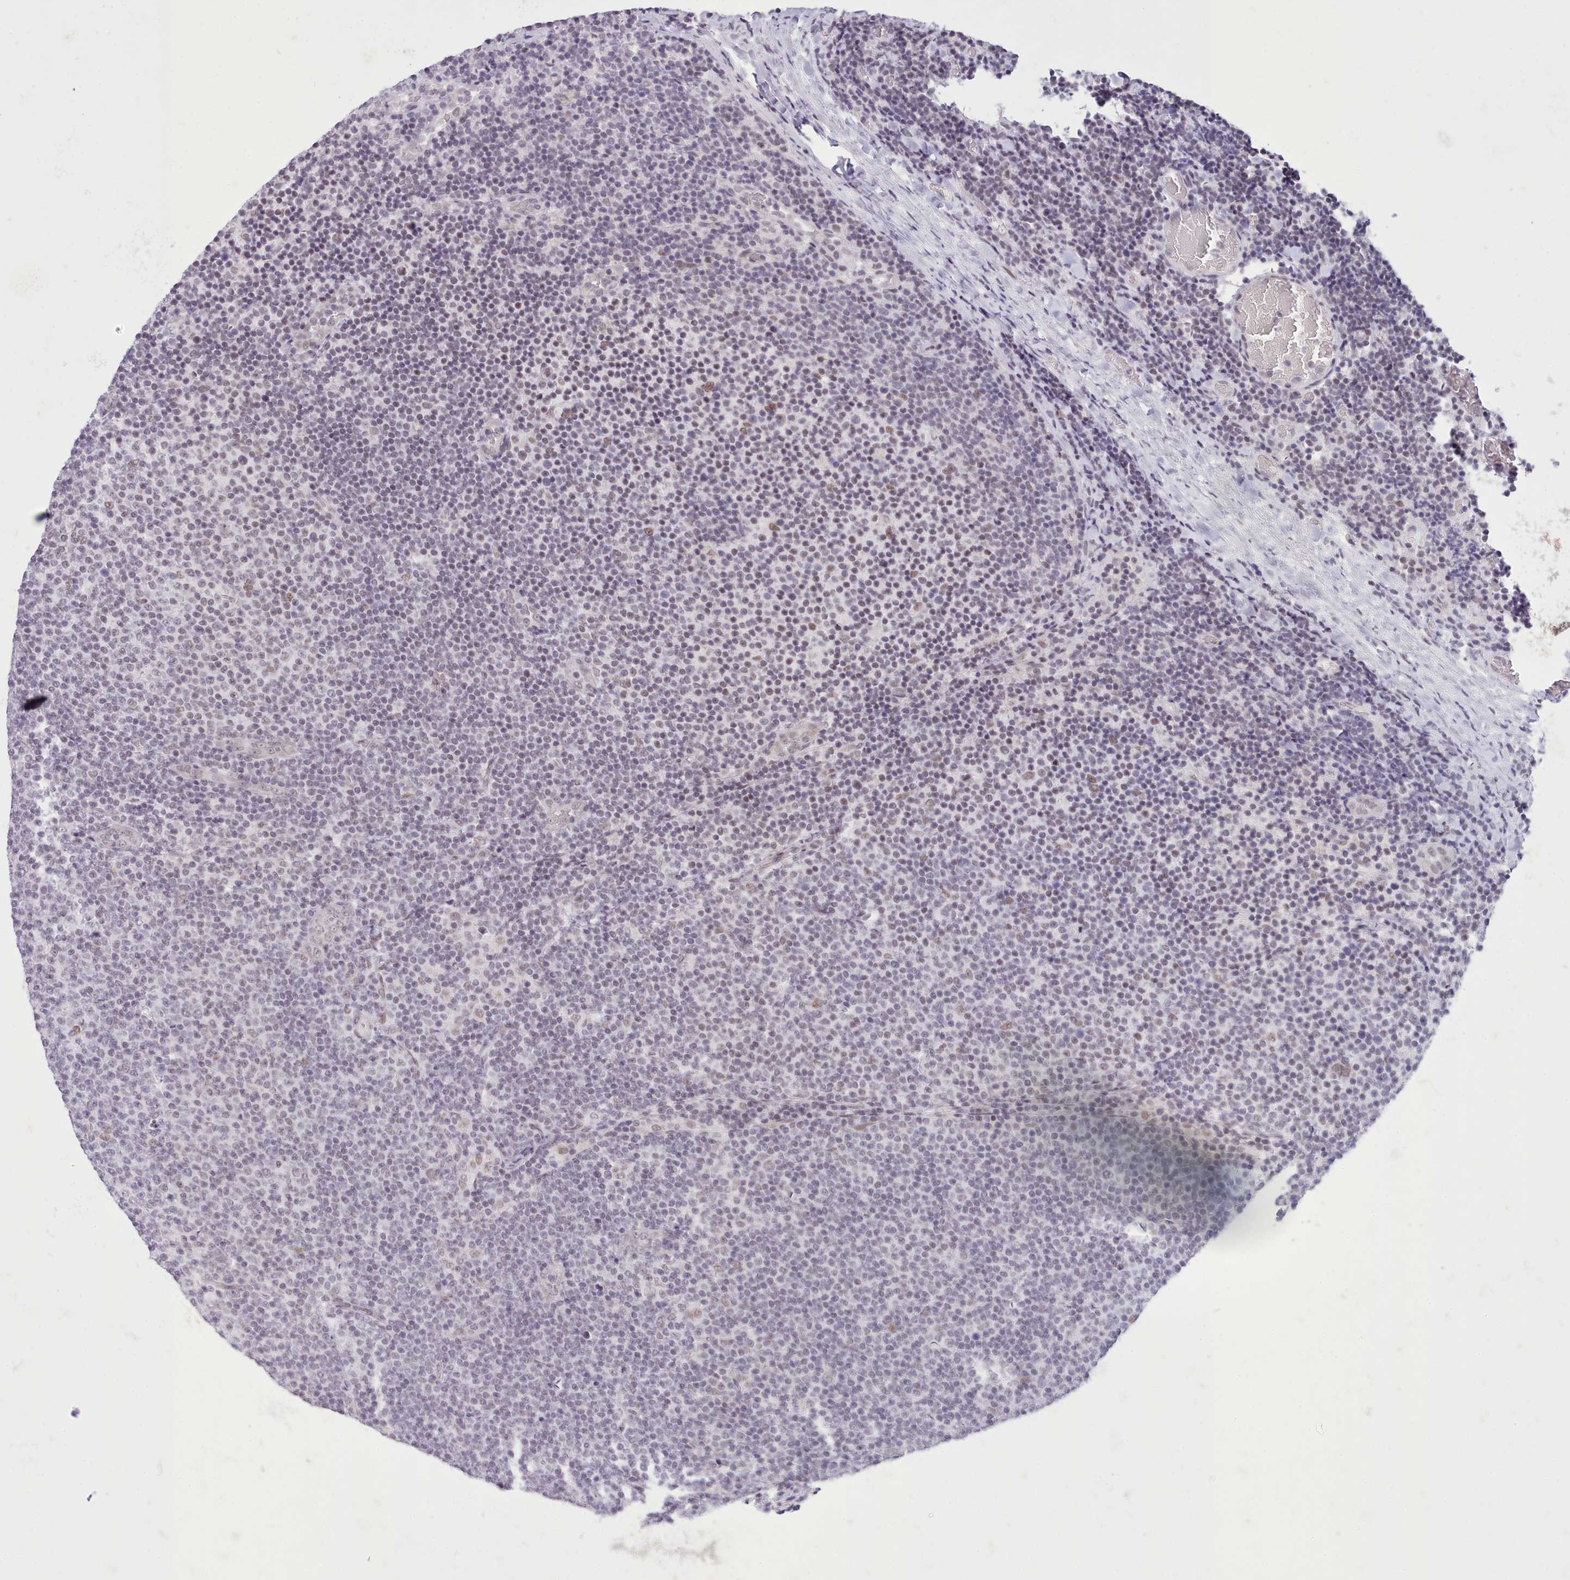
{"staining": {"intensity": "weak", "quantity": "<25%", "location": "nuclear"}, "tissue": "lymphoma", "cell_type": "Tumor cells", "image_type": "cancer", "snomed": [{"axis": "morphology", "description": "Malignant lymphoma, non-Hodgkin's type, Low grade"}, {"axis": "topography", "description": "Lymph node"}], "caption": "Tumor cells are negative for brown protein staining in low-grade malignant lymphoma, non-Hodgkin's type.", "gene": "RFX1", "patient": {"sex": "male", "age": 66}}